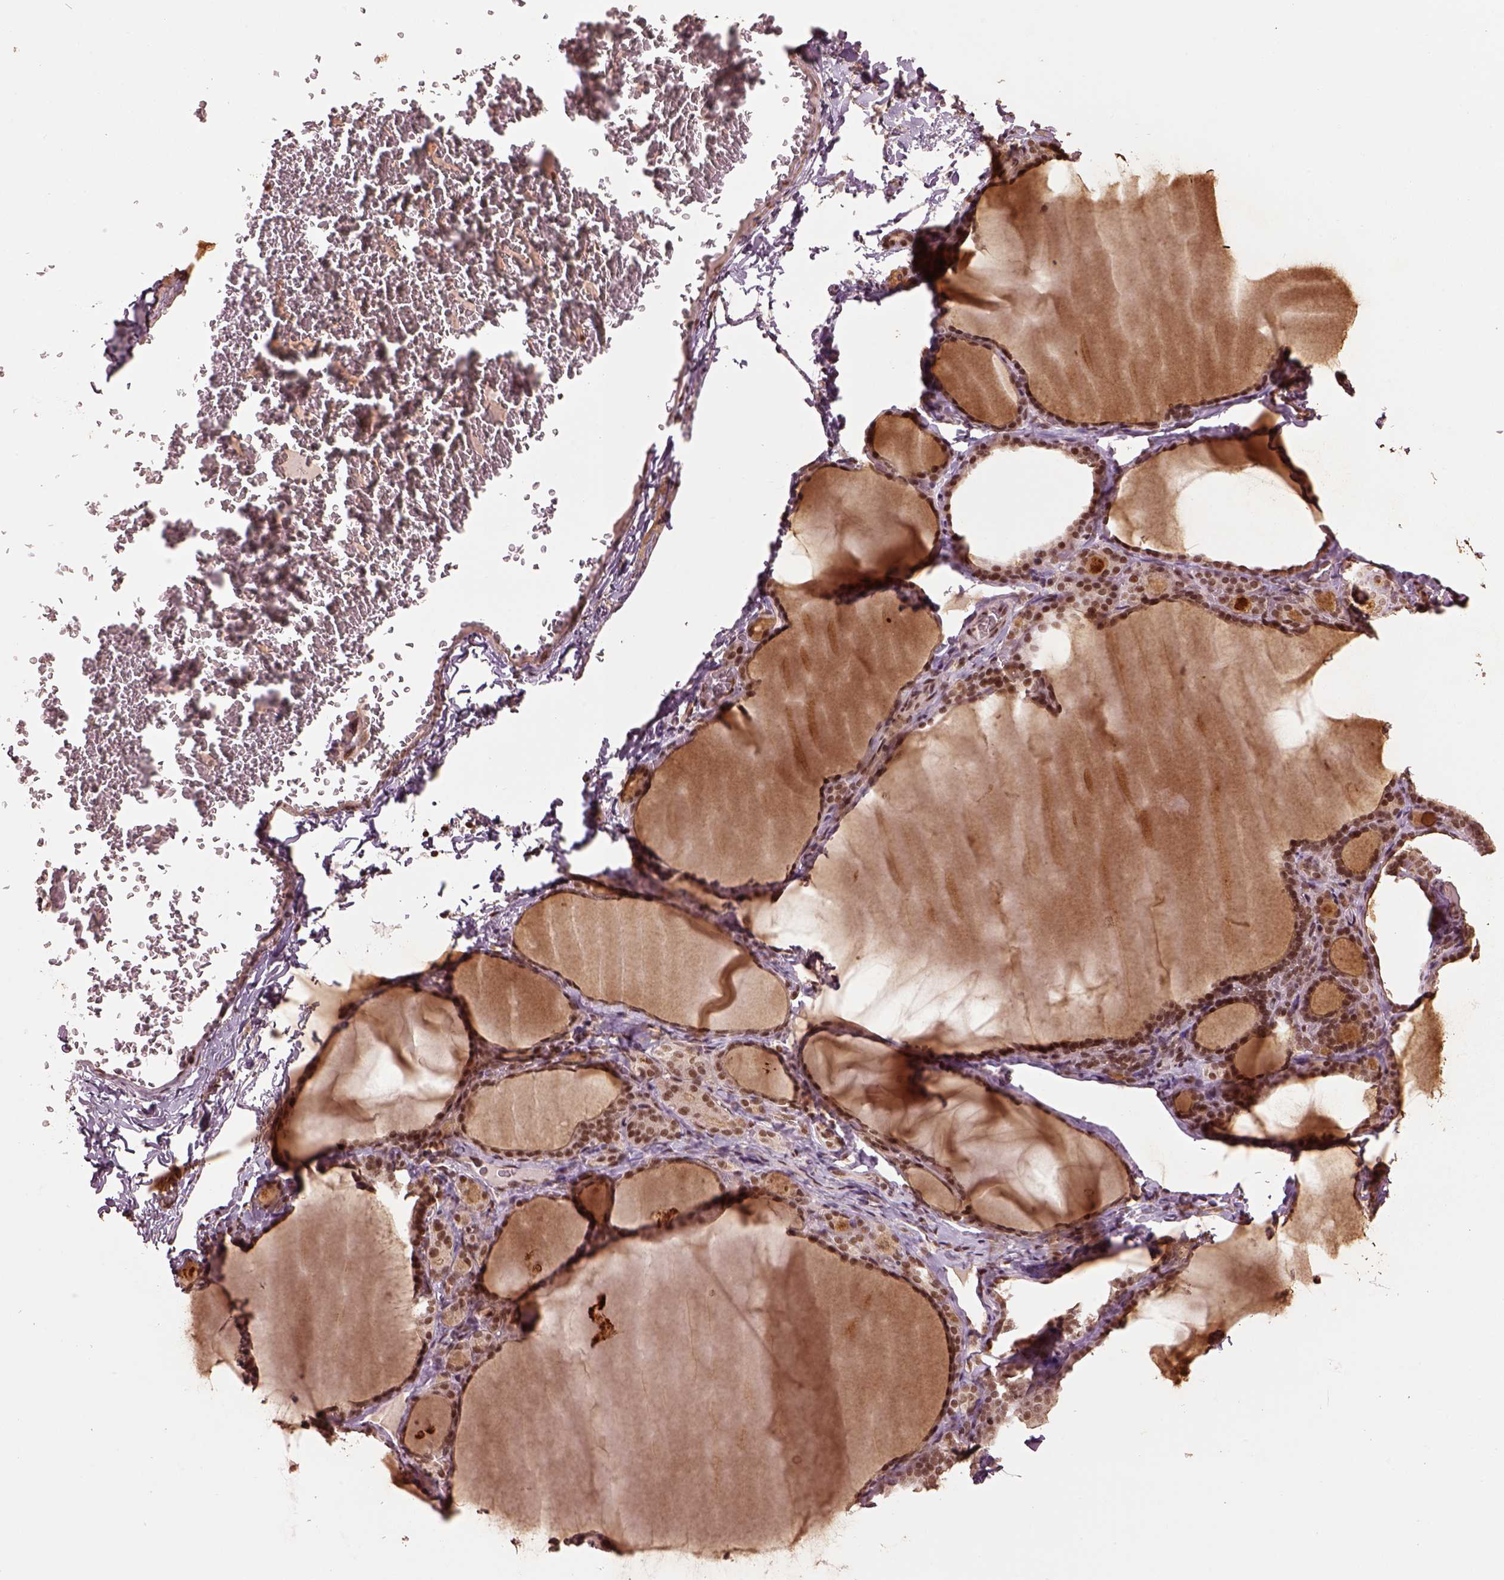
{"staining": {"intensity": "strong", "quantity": ">75%", "location": "cytoplasmic/membranous,nuclear"}, "tissue": "thyroid gland", "cell_type": "Glandular cells", "image_type": "normal", "snomed": [{"axis": "morphology", "description": "Normal tissue, NOS"}, {"axis": "morphology", "description": "Hyperplasia, NOS"}, {"axis": "topography", "description": "Thyroid gland"}], "caption": "The photomicrograph displays staining of normal thyroid gland, revealing strong cytoplasmic/membranous,nuclear protein expression (brown color) within glandular cells. The protein of interest is shown in brown color, while the nuclei are stained blue.", "gene": "BRD9", "patient": {"sex": "female", "age": 27}}